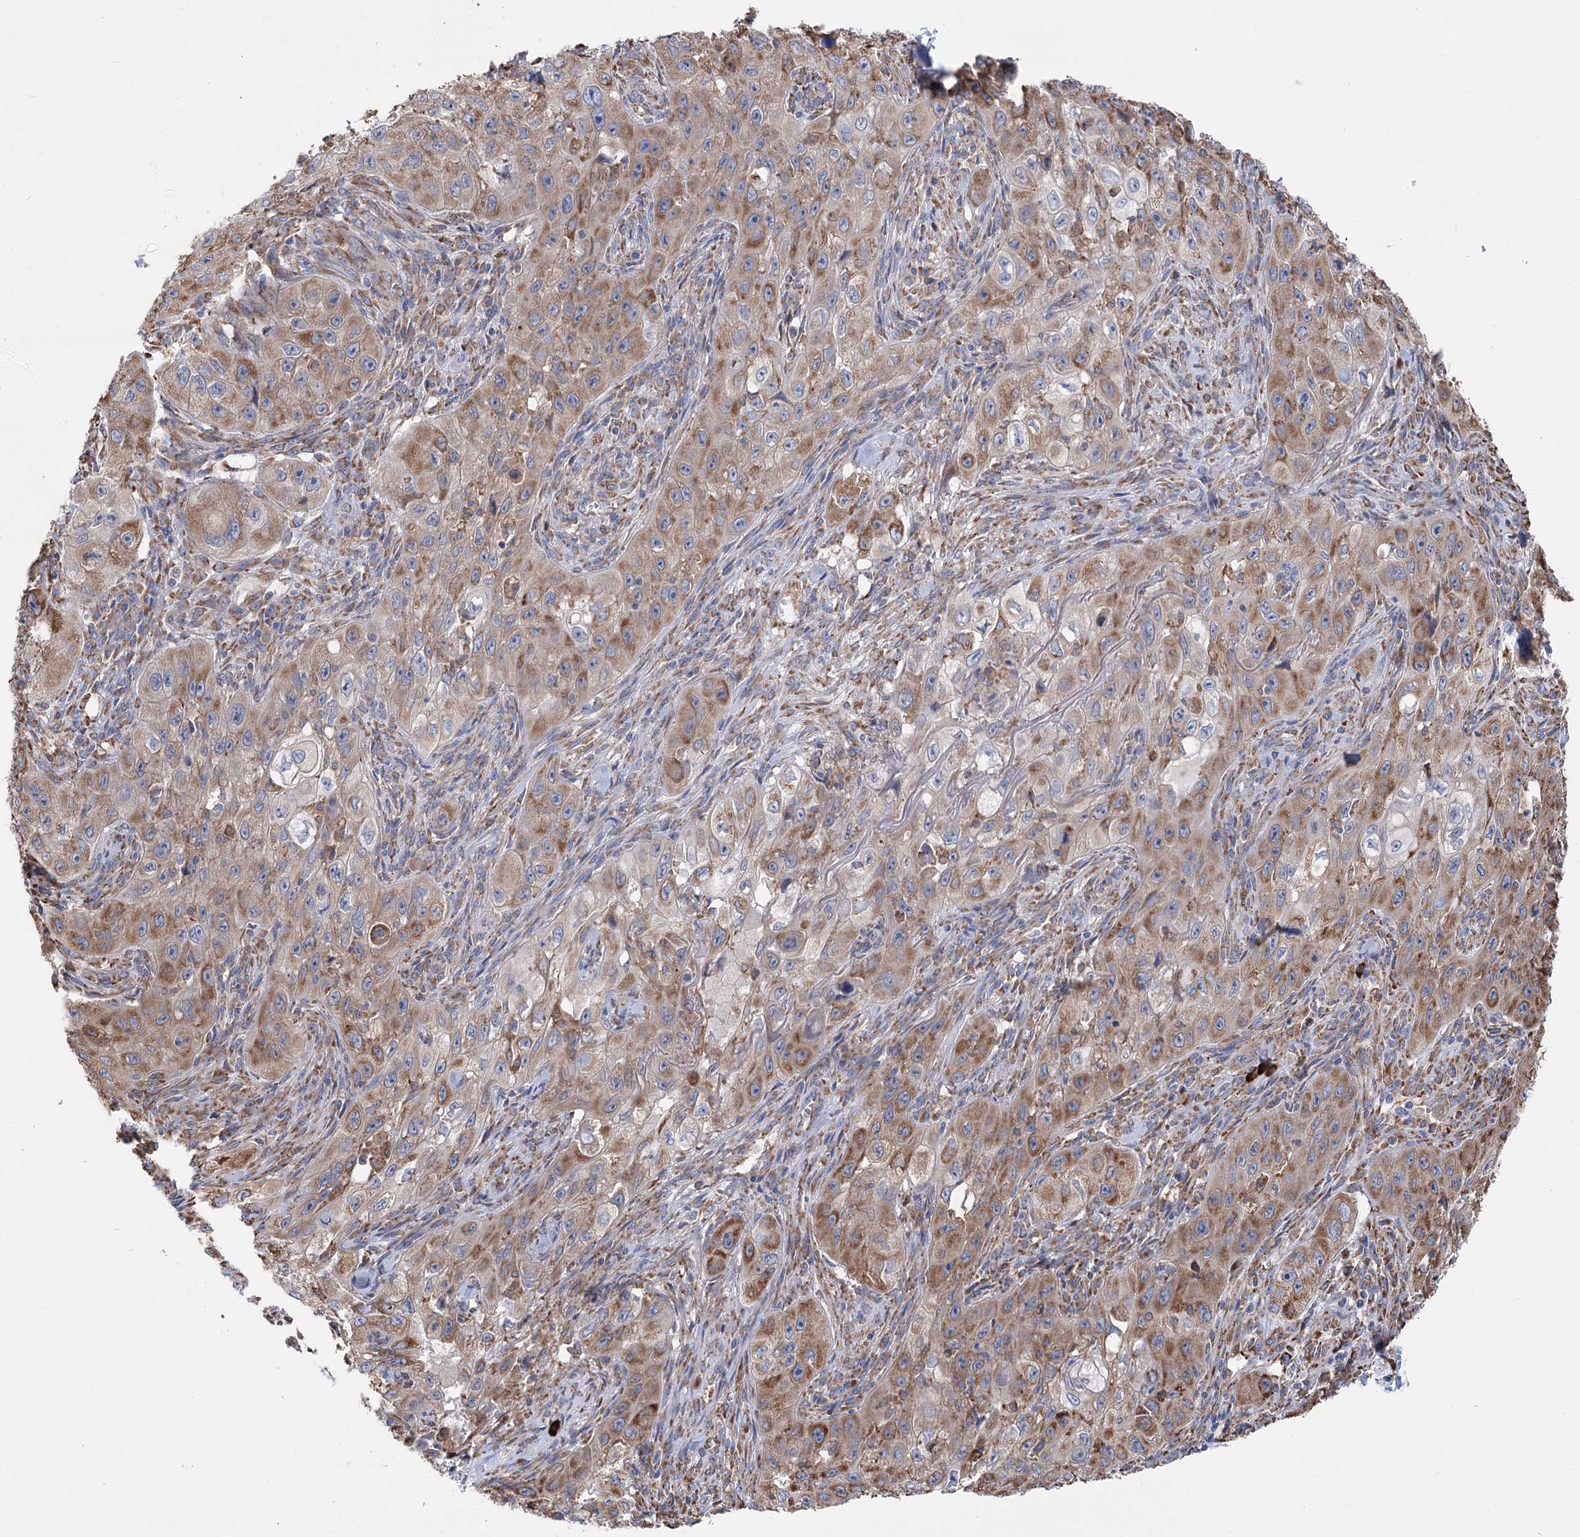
{"staining": {"intensity": "moderate", "quantity": "25%-75%", "location": "cytoplasmic/membranous"}, "tissue": "skin cancer", "cell_type": "Tumor cells", "image_type": "cancer", "snomed": [{"axis": "morphology", "description": "Squamous cell carcinoma, NOS"}, {"axis": "topography", "description": "Skin"}, {"axis": "topography", "description": "Subcutis"}], "caption": "Tumor cells display moderate cytoplasmic/membranous expression in approximately 25%-75% of cells in skin cancer. (DAB (3,3'-diaminobenzidine) IHC with brightfield microscopy, high magnification).", "gene": "METTL24", "patient": {"sex": "male", "age": 73}}